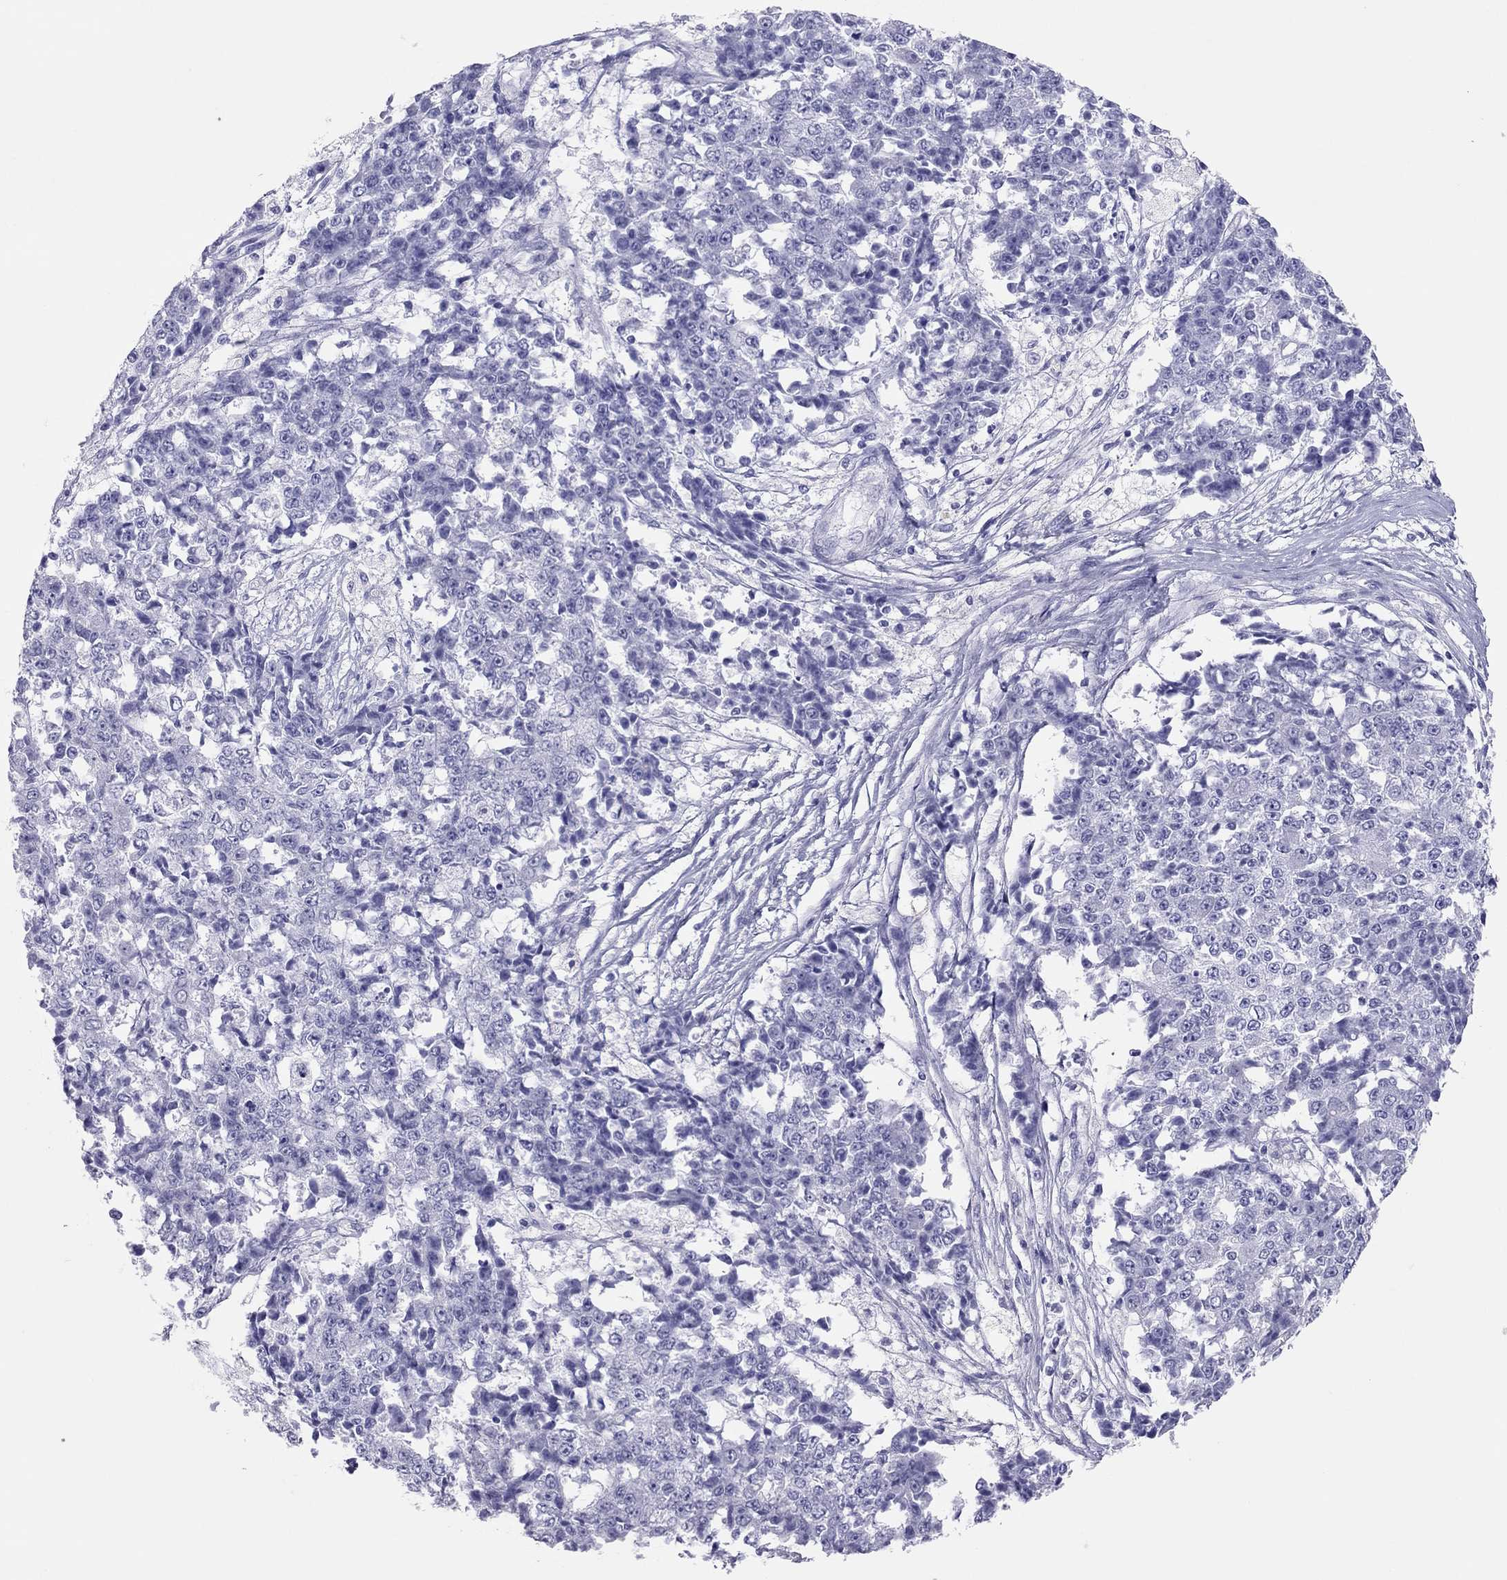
{"staining": {"intensity": "negative", "quantity": "none", "location": "none"}, "tissue": "ovarian cancer", "cell_type": "Tumor cells", "image_type": "cancer", "snomed": [{"axis": "morphology", "description": "Carcinoma, endometroid"}, {"axis": "topography", "description": "Ovary"}], "caption": "This histopathology image is of ovarian cancer stained with IHC to label a protein in brown with the nuclei are counter-stained blue. There is no positivity in tumor cells. (Brightfield microscopy of DAB (3,3'-diaminobenzidine) immunohistochemistry (IHC) at high magnification).", "gene": "TSHB", "patient": {"sex": "female", "age": 42}}